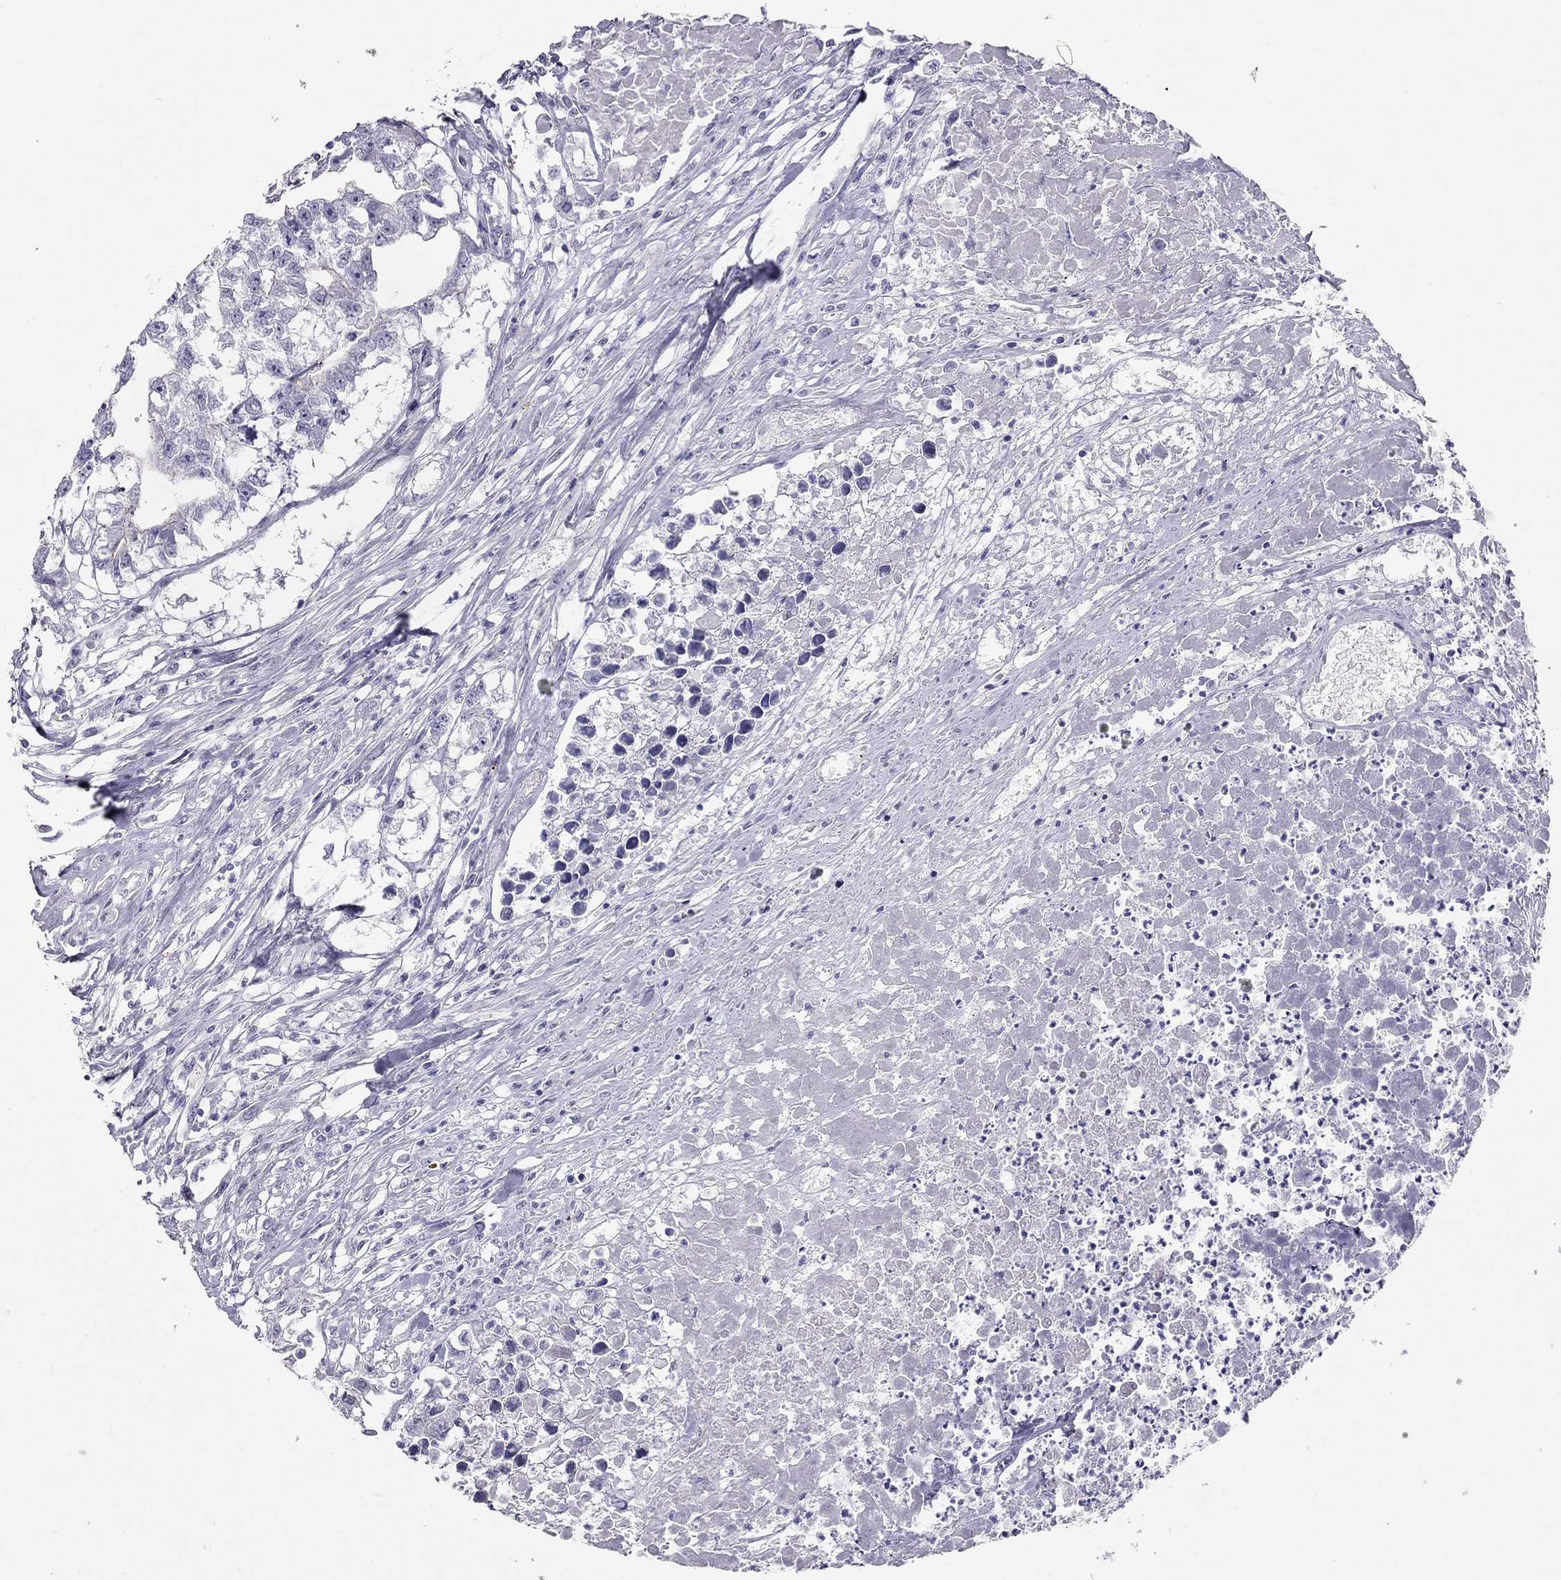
{"staining": {"intensity": "negative", "quantity": "none", "location": "none"}, "tissue": "testis cancer", "cell_type": "Tumor cells", "image_type": "cancer", "snomed": [{"axis": "morphology", "description": "Carcinoma, Embryonal, NOS"}, {"axis": "morphology", "description": "Teratoma, malignant, NOS"}, {"axis": "topography", "description": "Testis"}], "caption": "Immunohistochemical staining of testis embryonal carcinoma displays no significant expression in tumor cells.", "gene": "KCNV2", "patient": {"sex": "male", "age": 44}}